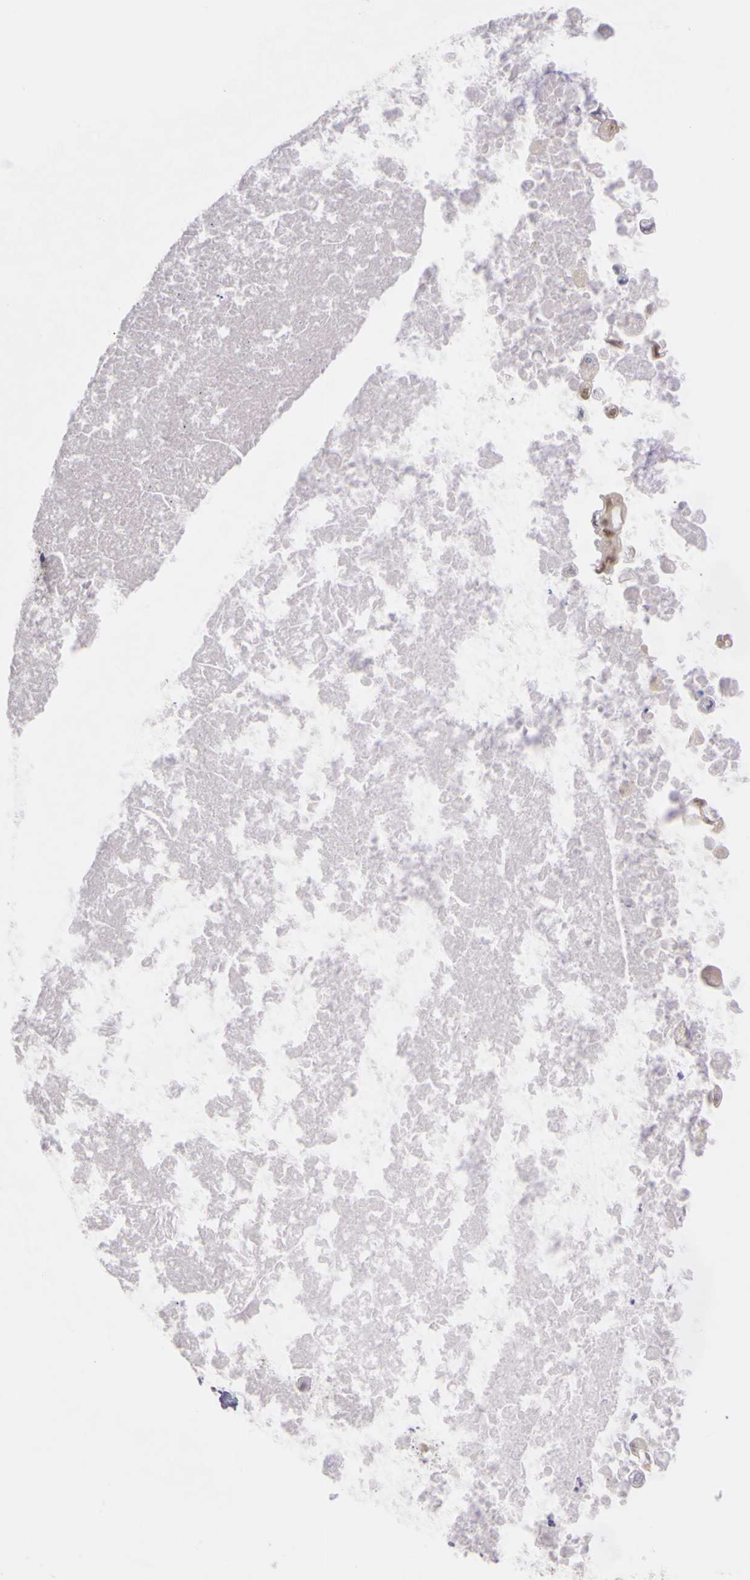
{"staining": {"intensity": "weak", "quantity": ">75%", "location": "nuclear"}, "tissue": "ovarian cancer", "cell_type": "Tumor cells", "image_type": "cancer", "snomed": [{"axis": "morphology", "description": "Cystadenocarcinoma, mucinous, NOS"}, {"axis": "topography", "description": "Ovary"}], "caption": "The immunohistochemical stain shows weak nuclear staining in tumor cells of ovarian cancer (mucinous cystadenocarcinoma) tissue.", "gene": "WDR13", "patient": {"sex": "female", "age": 37}}